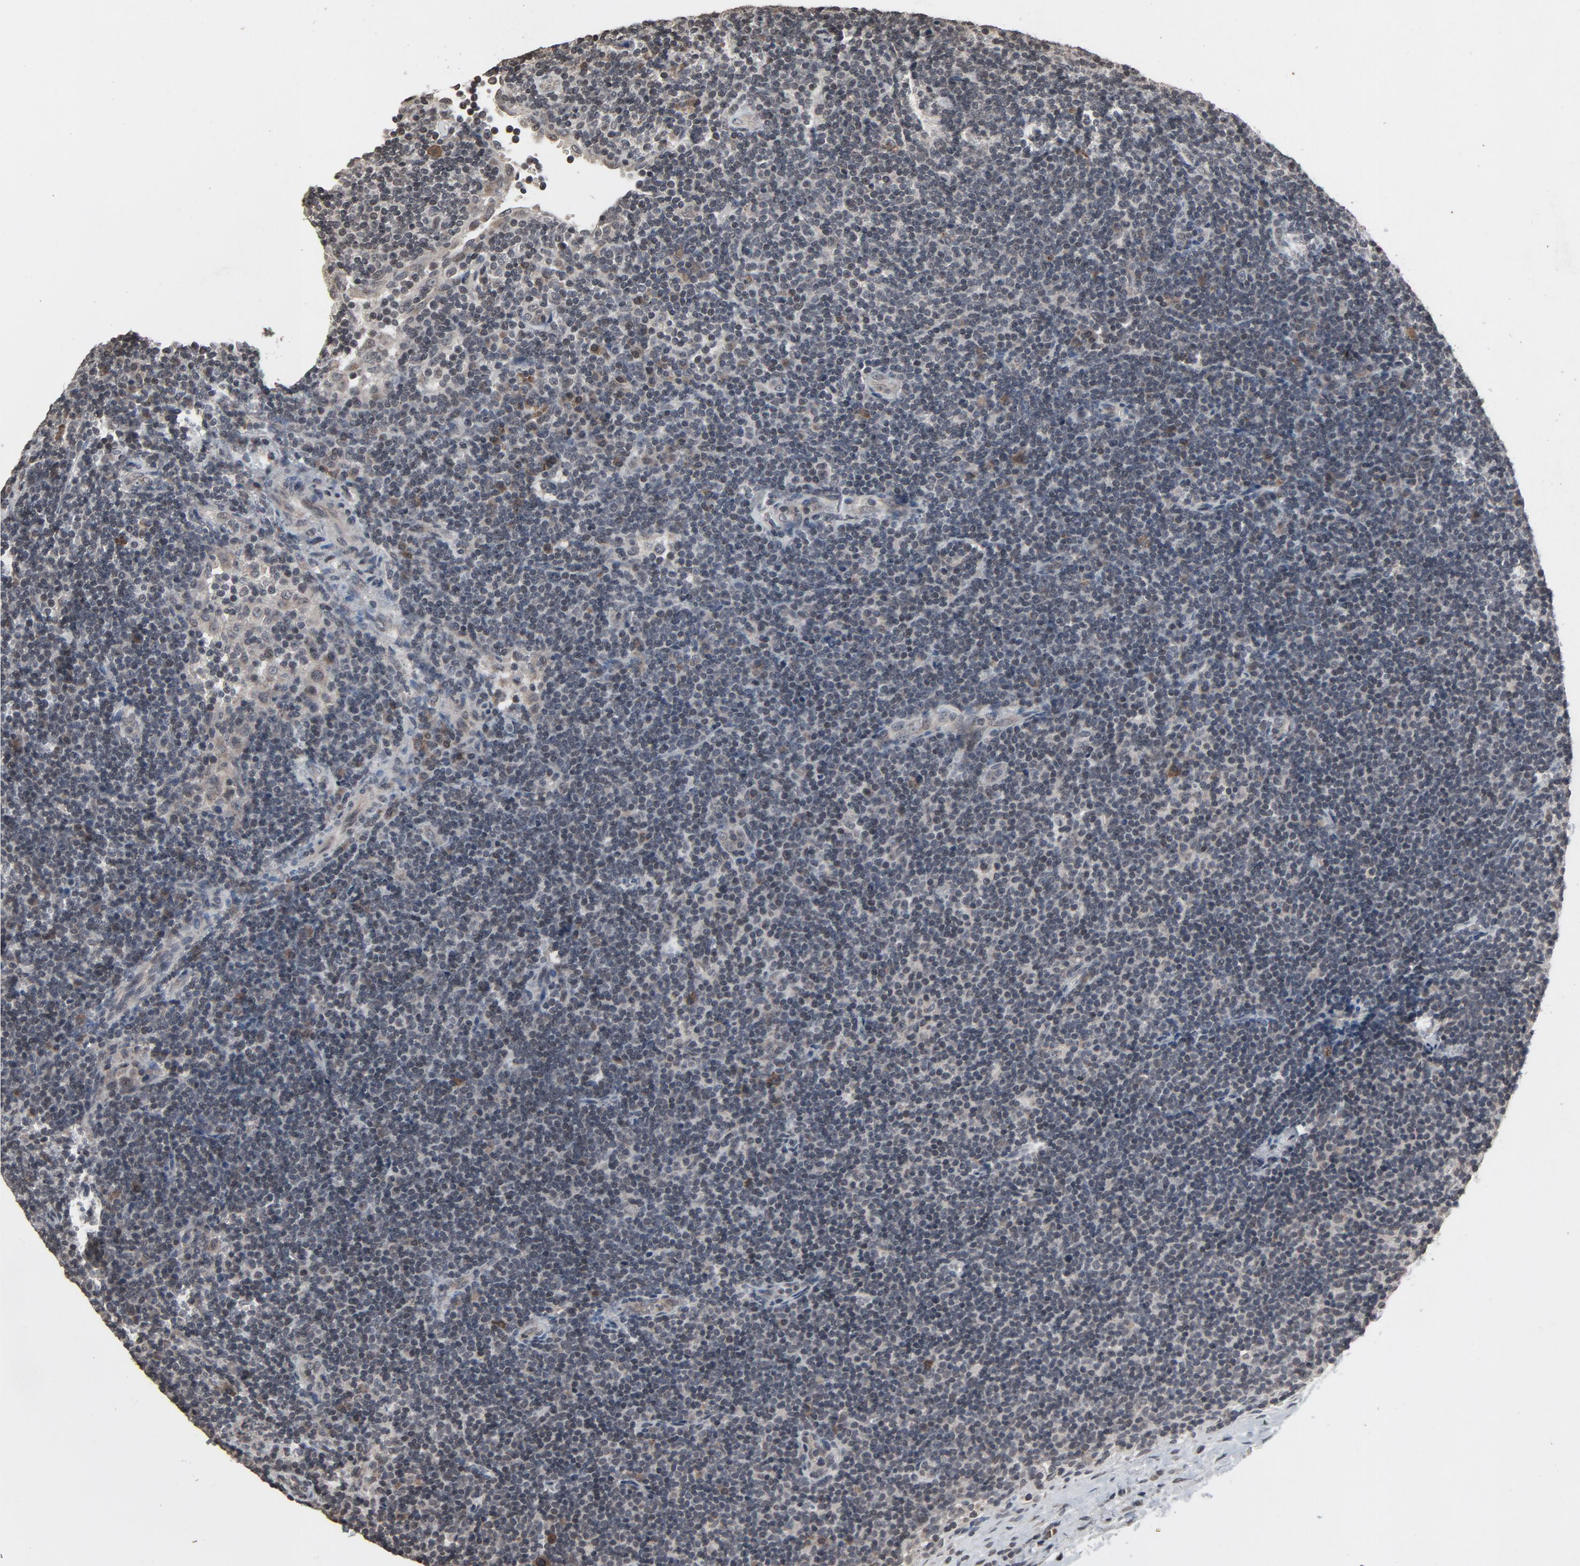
{"staining": {"intensity": "weak", "quantity": "<25%", "location": "nuclear"}, "tissue": "lymphoma", "cell_type": "Tumor cells", "image_type": "cancer", "snomed": [{"axis": "morphology", "description": "Malignant lymphoma, non-Hodgkin's type, Low grade"}, {"axis": "topography", "description": "Lymph node"}], "caption": "Tumor cells are negative for brown protein staining in lymphoma.", "gene": "POM121", "patient": {"sex": "male", "age": 70}}